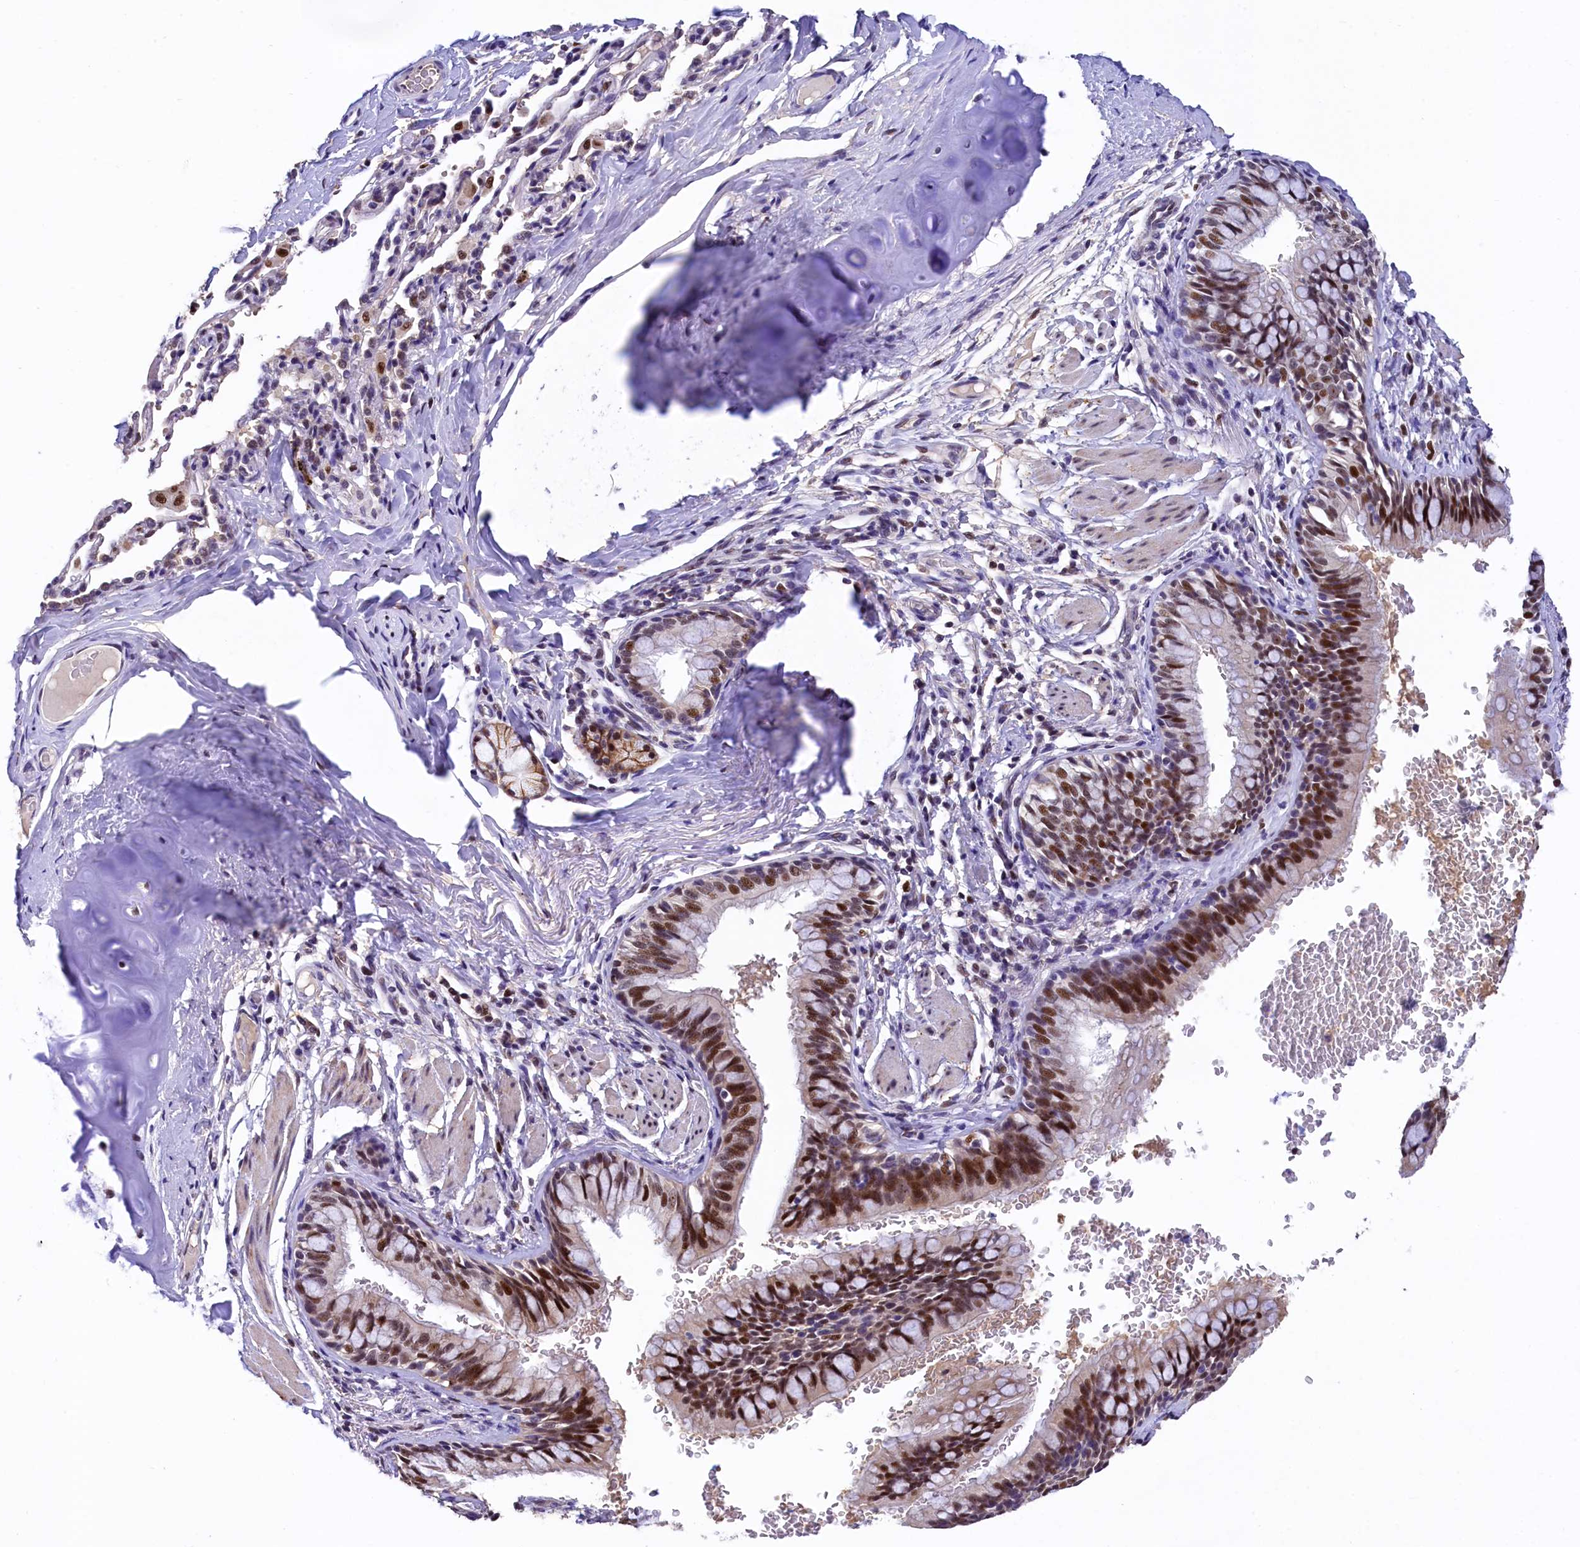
{"staining": {"intensity": "moderate", "quantity": ">75%", "location": "nuclear"}, "tissue": "bronchus", "cell_type": "Respiratory epithelial cells", "image_type": "normal", "snomed": [{"axis": "morphology", "description": "Normal tissue, NOS"}, {"axis": "topography", "description": "Cartilage tissue"}, {"axis": "topography", "description": "Bronchus"}], "caption": "Human bronchus stained with a brown dye shows moderate nuclear positive expression in about >75% of respiratory epithelial cells.", "gene": "HECTD4", "patient": {"sex": "female", "age": 36}}